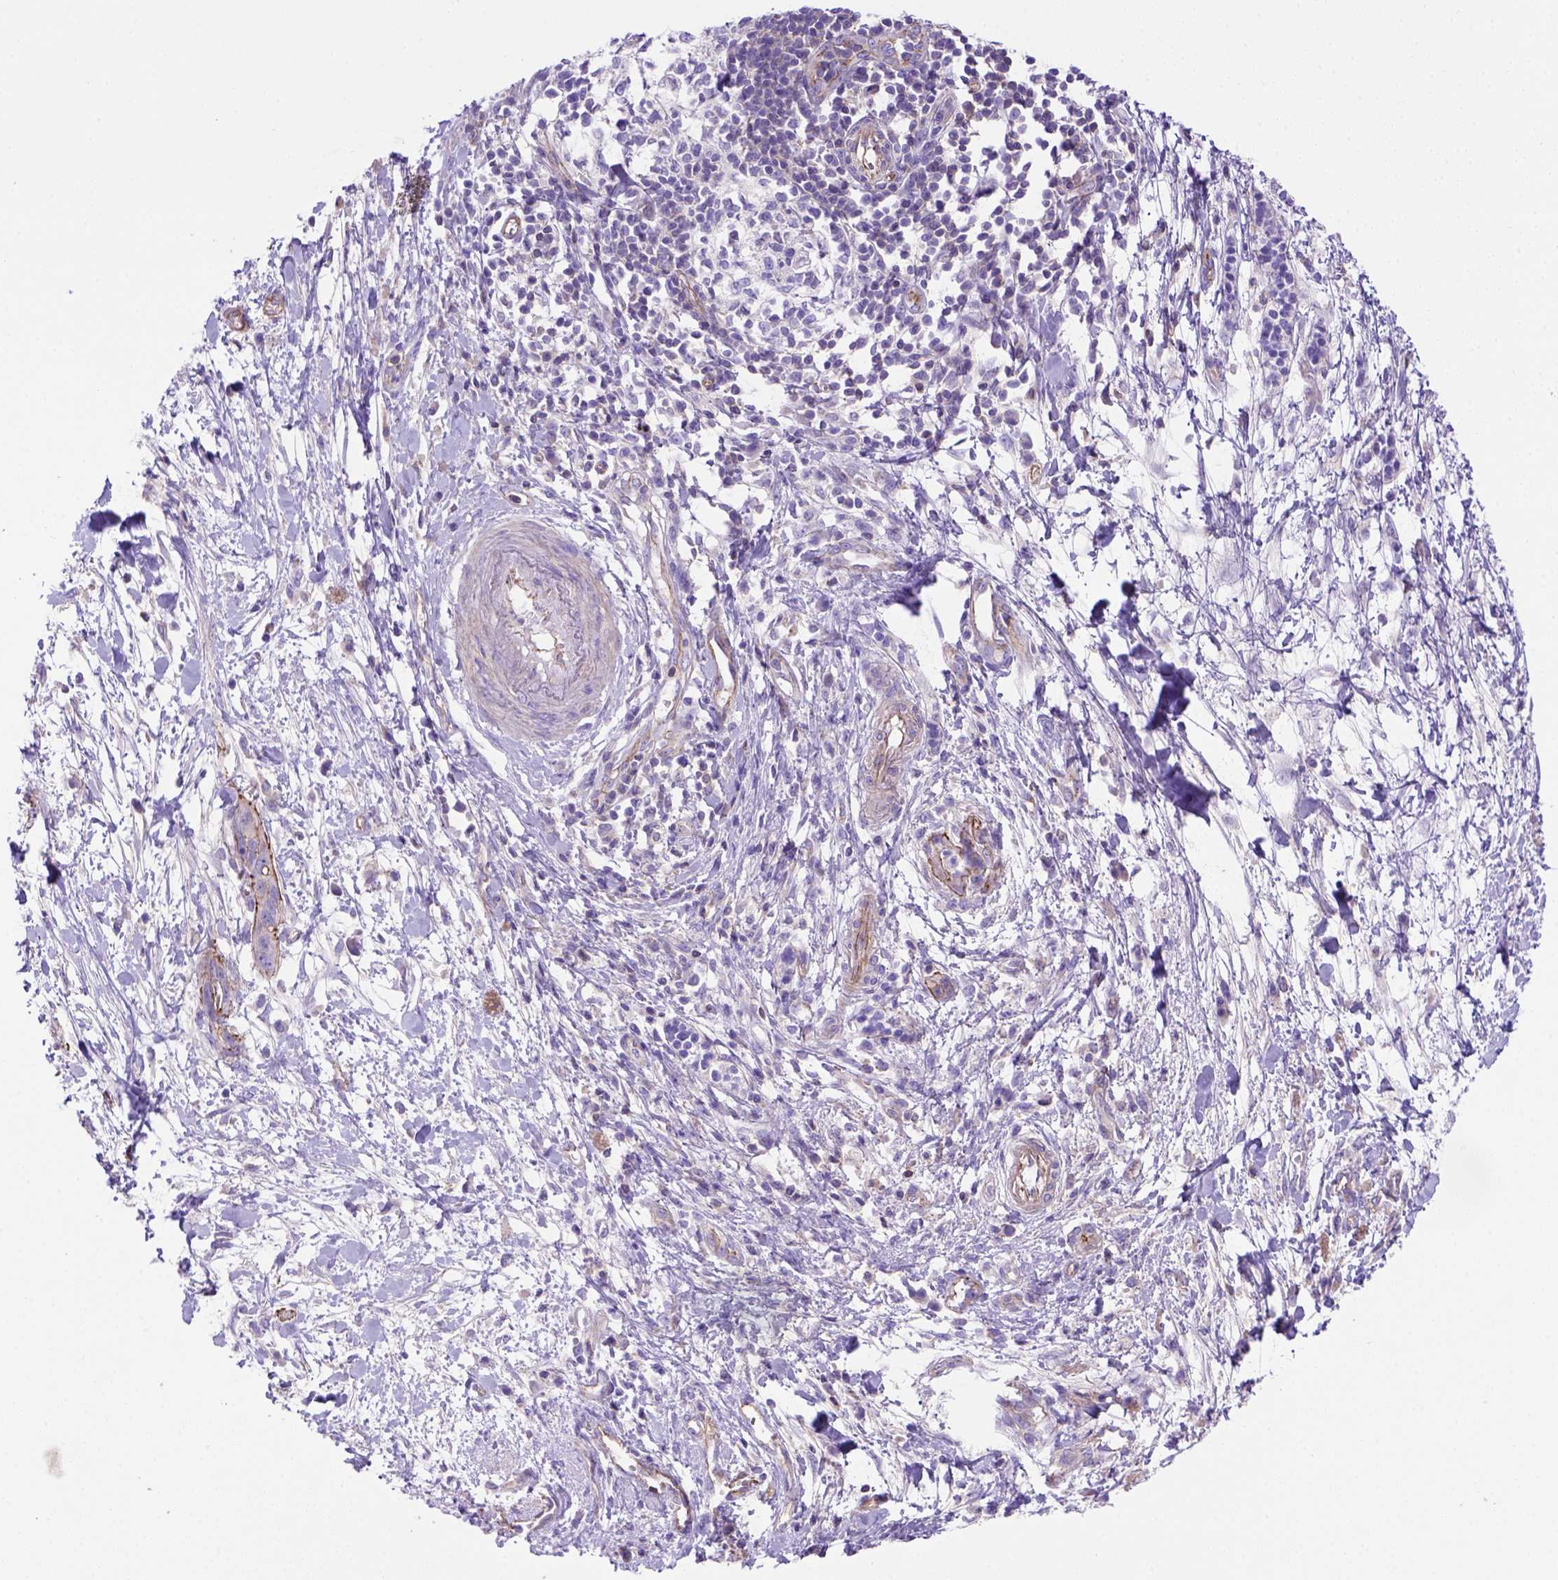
{"staining": {"intensity": "moderate", "quantity": ">75%", "location": "cytoplasmic/membranous"}, "tissue": "pancreatic cancer", "cell_type": "Tumor cells", "image_type": "cancer", "snomed": [{"axis": "morphology", "description": "Normal tissue, NOS"}, {"axis": "morphology", "description": "Adenocarcinoma, NOS"}, {"axis": "topography", "description": "Lymph node"}, {"axis": "topography", "description": "Pancreas"}], "caption": "Pancreatic cancer stained for a protein (brown) exhibits moderate cytoplasmic/membranous positive staining in approximately >75% of tumor cells.", "gene": "PEX12", "patient": {"sex": "female", "age": 58}}